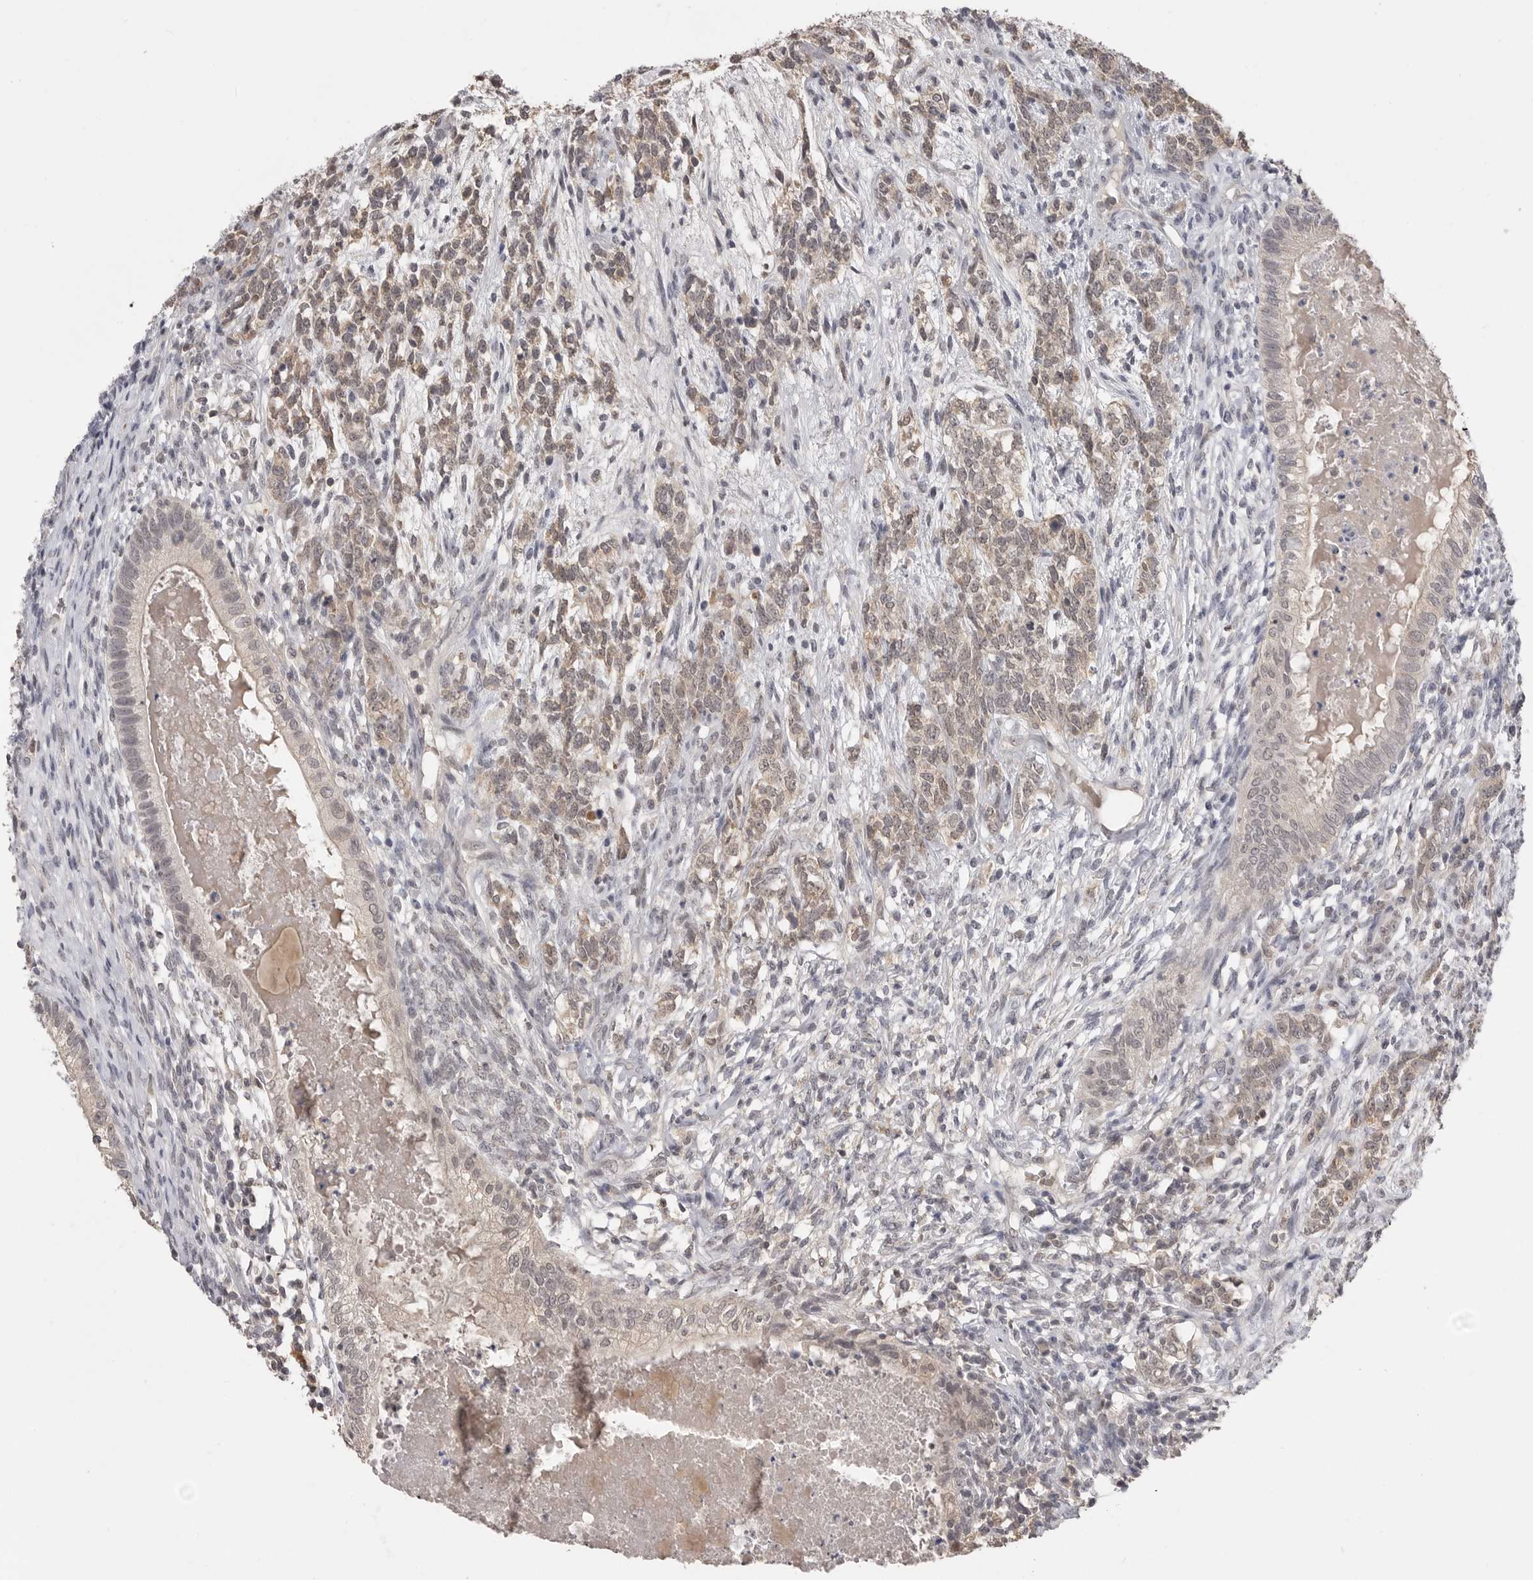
{"staining": {"intensity": "weak", "quantity": "25%-75%", "location": "cytoplasmic/membranous,nuclear"}, "tissue": "testis cancer", "cell_type": "Tumor cells", "image_type": "cancer", "snomed": [{"axis": "morphology", "description": "Seminoma, NOS"}, {"axis": "morphology", "description": "Carcinoma, Embryonal, NOS"}, {"axis": "topography", "description": "Testis"}], "caption": "Immunohistochemical staining of human embryonal carcinoma (testis) displays weak cytoplasmic/membranous and nuclear protein positivity in approximately 25%-75% of tumor cells.", "gene": "PLEKHF1", "patient": {"sex": "male", "age": 28}}